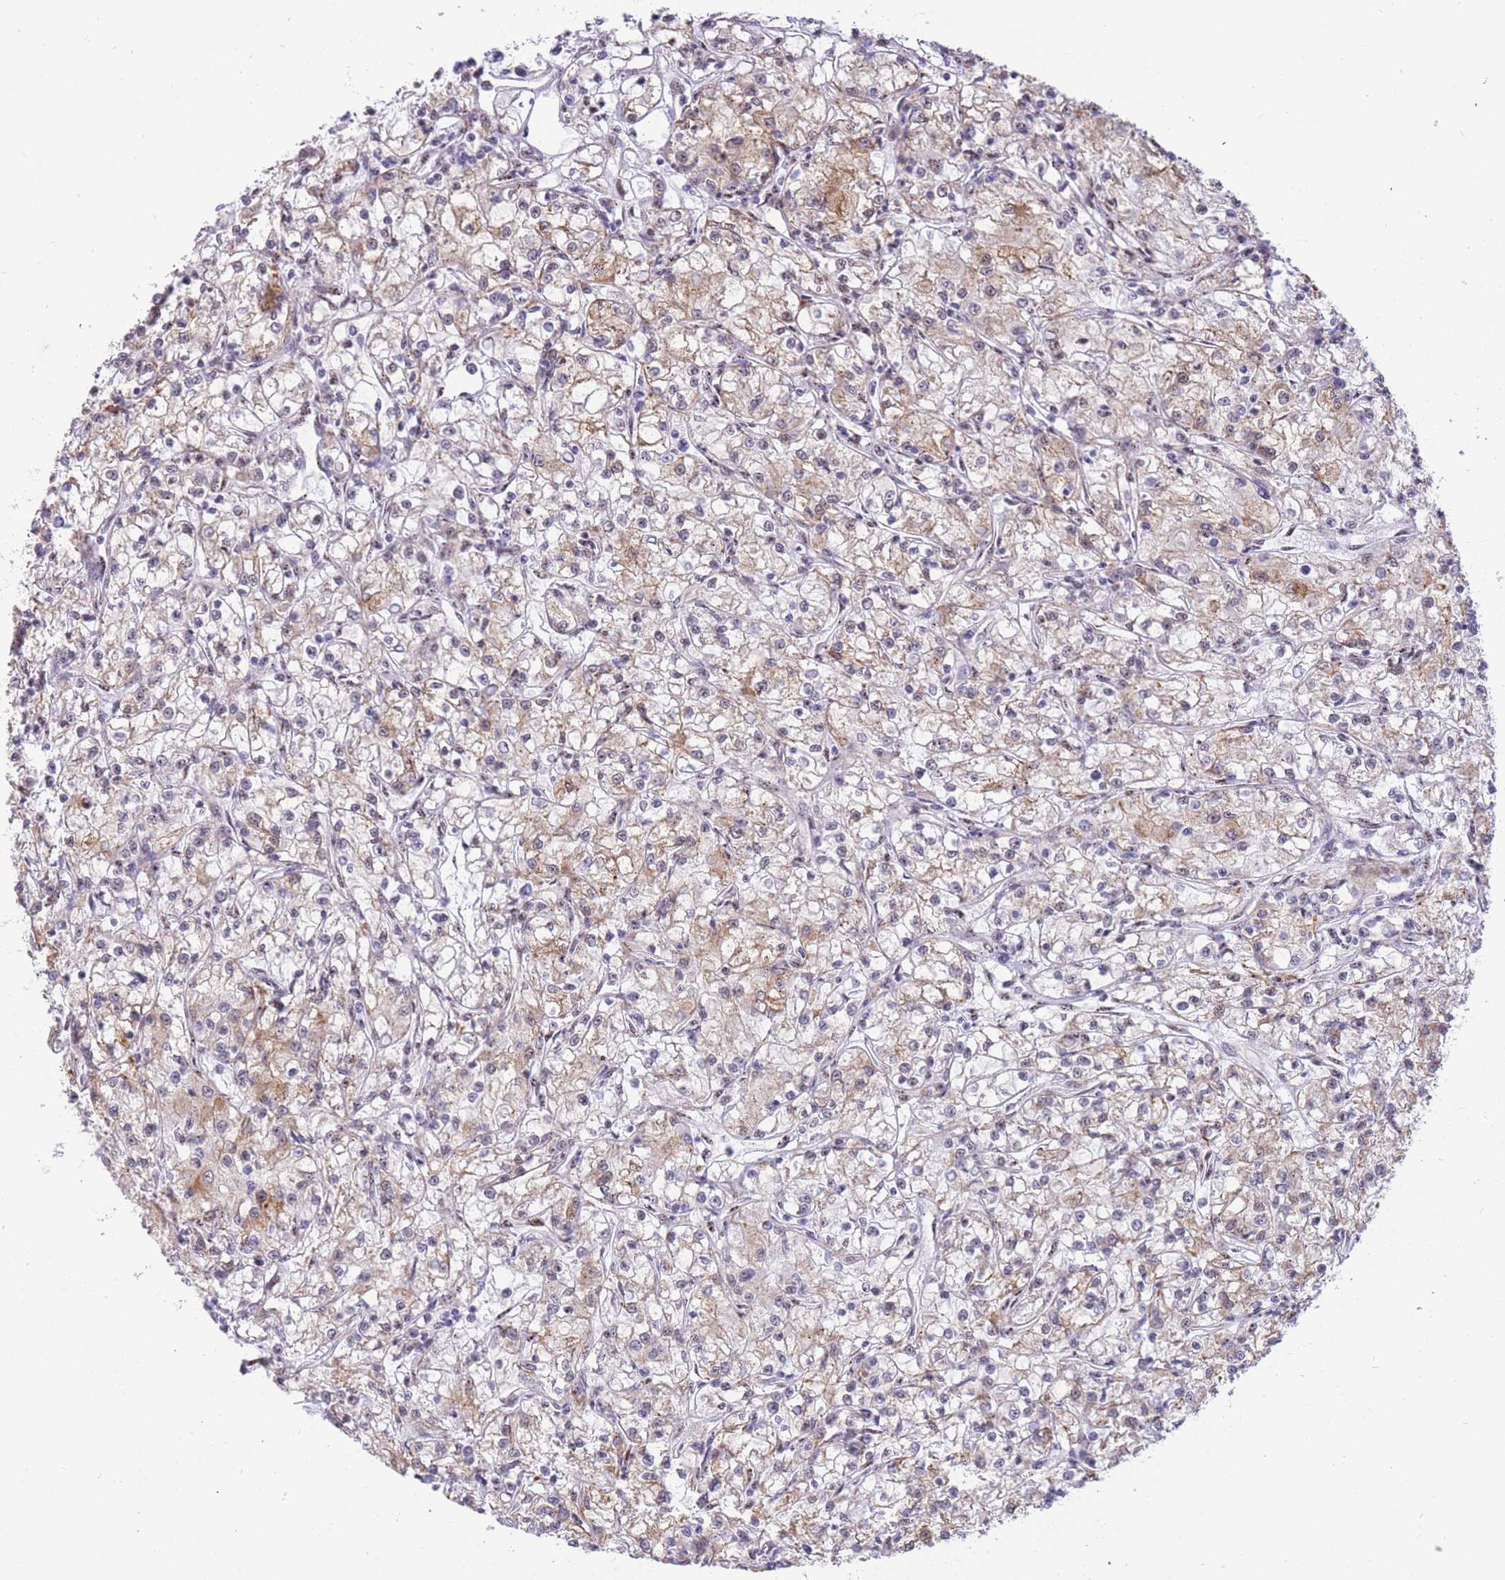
{"staining": {"intensity": "weak", "quantity": "25%-75%", "location": "cytoplasmic/membranous"}, "tissue": "renal cancer", "cell_type": "Tumor cells", "image_type": "cancer", "snomed": [{"axis": "morphology", "description": "Adenocarcinoma, NOS"}, {"axis": "topography", "description": "Kidney"}], "caption": "A photomicrograph showing weak cytoplasmic/membranous expression in about 25%-75% of tumor cells in renal cancer (adenocarcinoma), as visualized by brown immunohistochemical staining.", "gene": "FAM153A", "patient": {"sex": "female", "age": 59}}